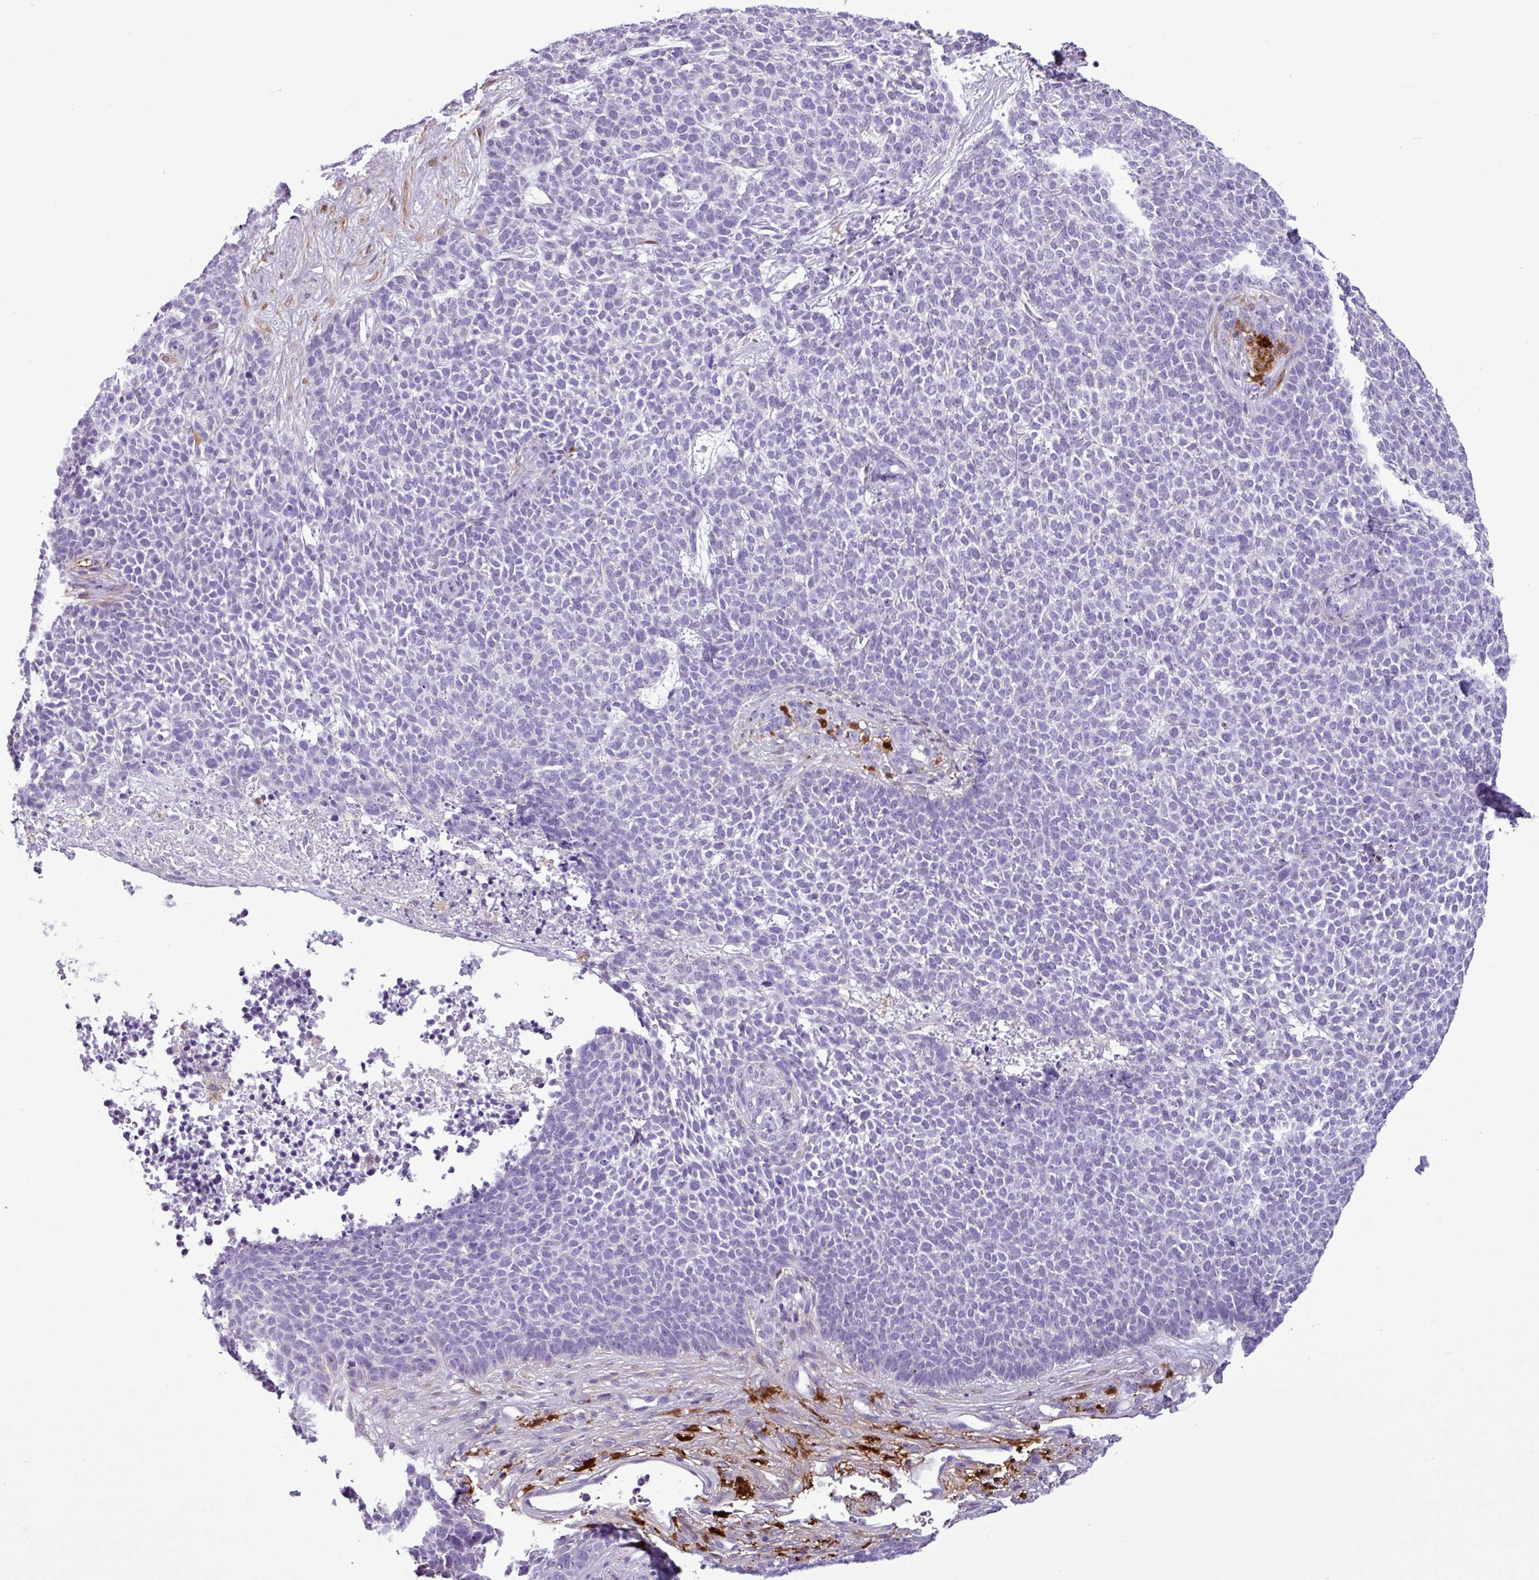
{"staining": {"intensity": "negative", "quantity": "none", "location": "none"}, "tissue": "skin cancer", "cell_type": "Tumor cells", "image_type": "cancer", "snomed": [{"axis": "morphology", "description": "Basal cell carcinoma"}, {"axis": "topography", "description": "Skin"}], "caption": "This is a micrograph of immunohistochemistry (IHC) staining of skin cancer (basal cell carcinoma), which shows no positivity in tumor cells. (Stains: DAB immunohistochemistry (IHC) with hematoxylin counter stain, Microscopy: brightfield microscopy at high magnification).", "gene": "TMEM200C", "patient": {"sex": "female", "age": 84}}